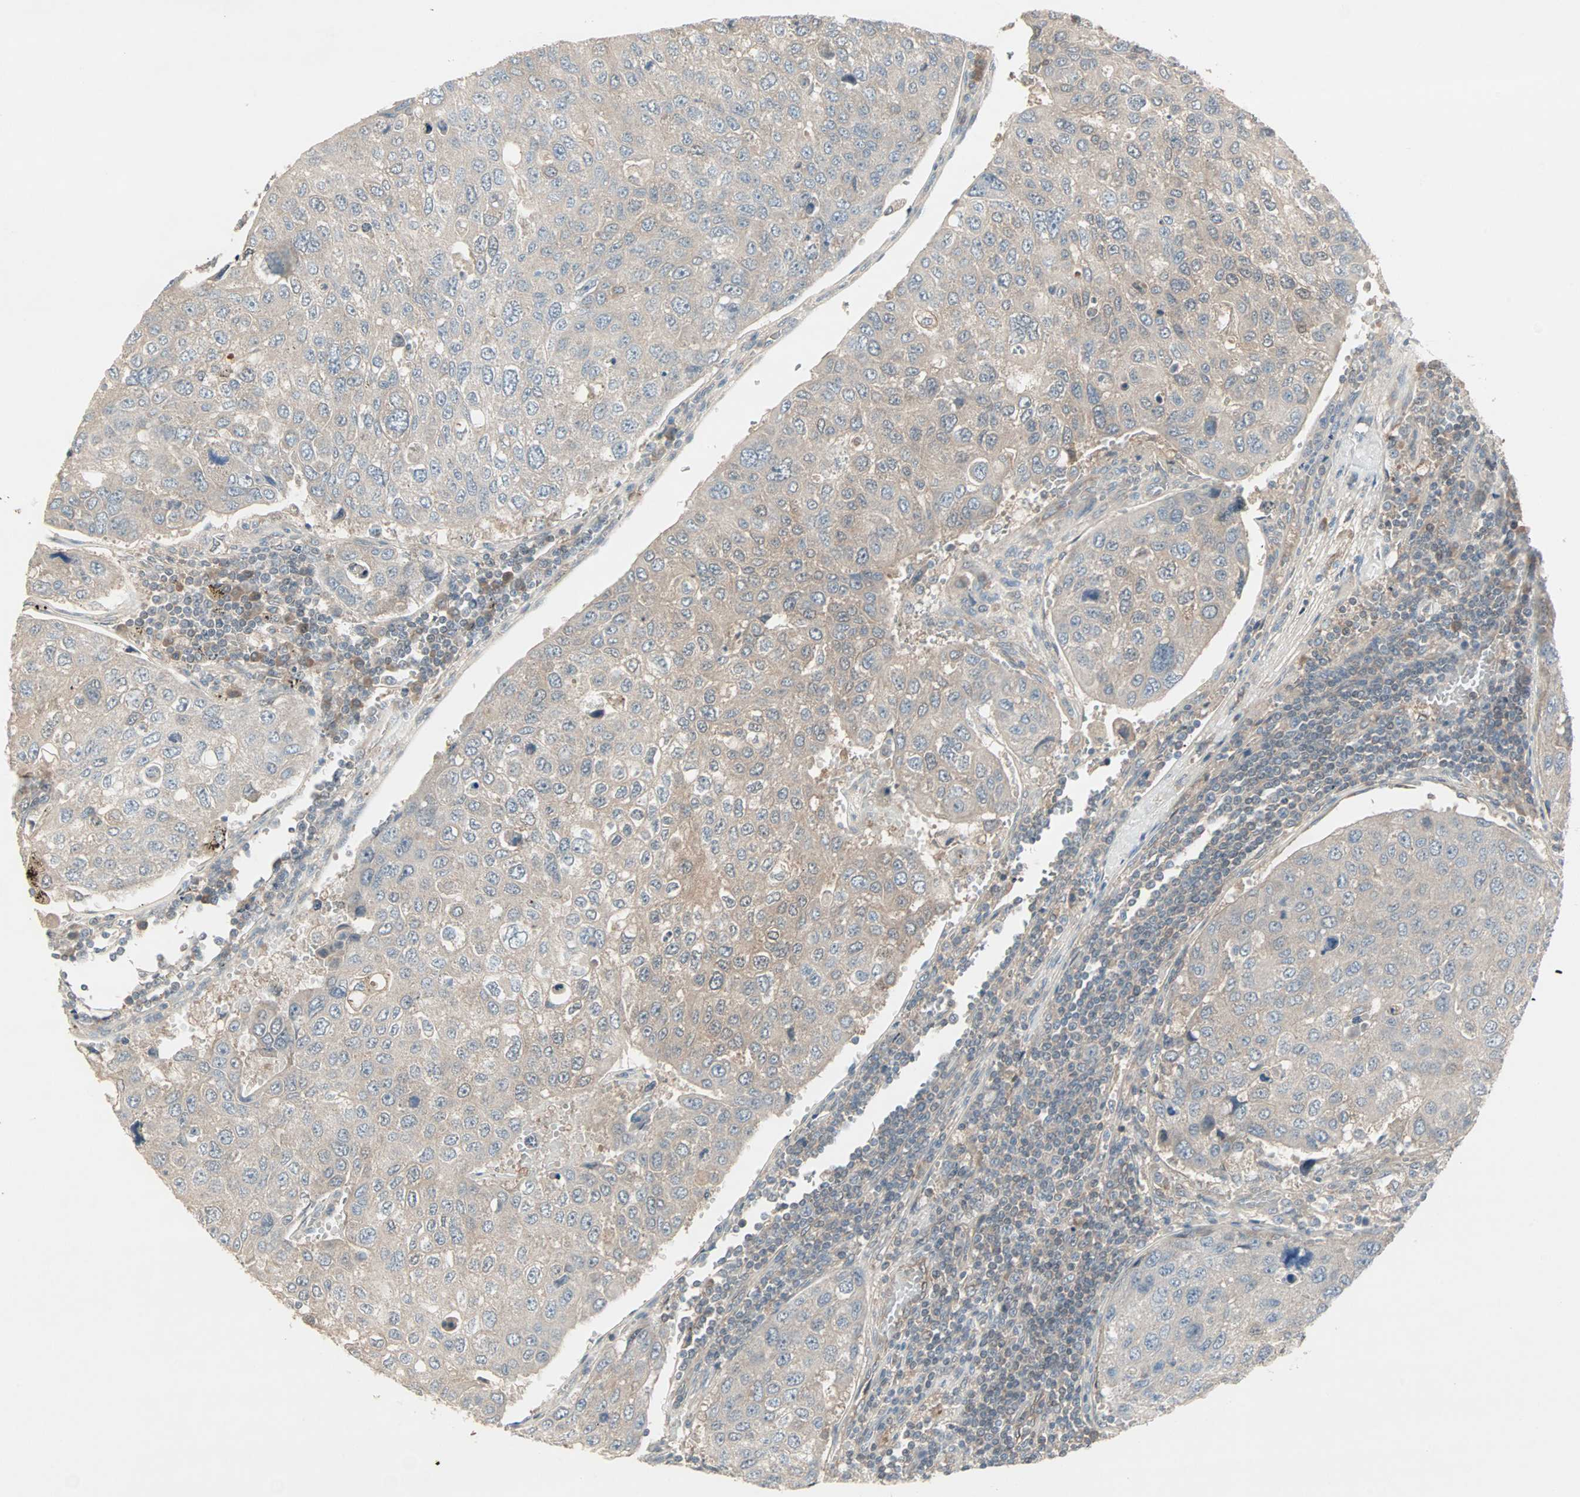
{"staining": {"intensity": "weak", "quantity": "<25%", "location": "cytoplasmic/membranous"}, "tissue": "urothelial cancer", "cell_type": "Tumor cells", "image_type": "cancer", "snomed": [{"axis": "morphology", "description": "Urothelial carcinoma, High grade"}, {"axis": "topography", "description": "Lymph node"}, {"axis": "topography", "description": "Urinary bladder"}], "caption": "High-grade urothelial carcinoma stained for a protein using IHC demonstrates no positivity tumor cells.", "gene": "JMJD7-PLA2G4B", "patient": {"sex": "male", "age": 51}}